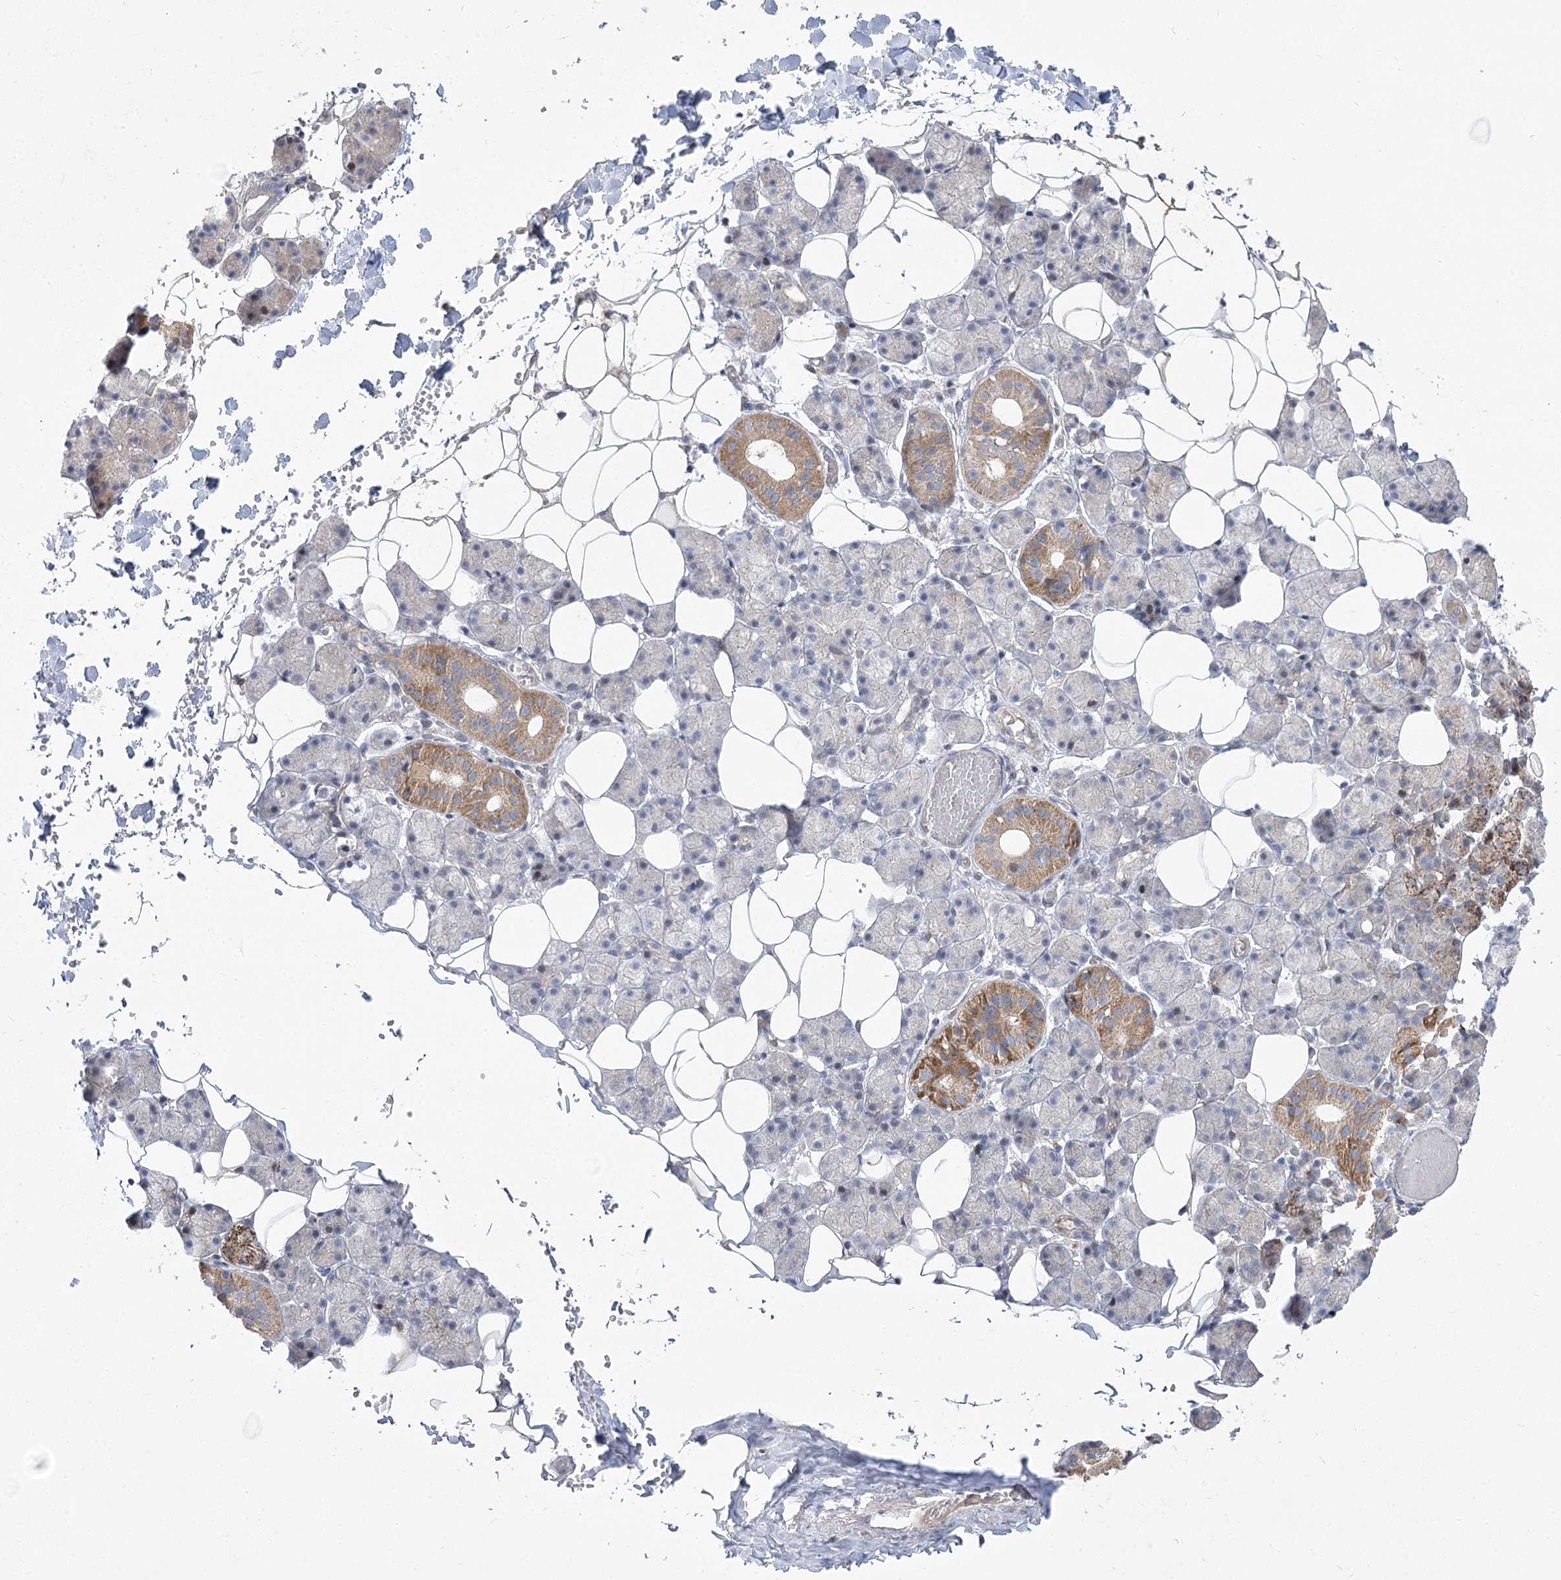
{"staining": {"intensity": "moderate", "quantity": "<25%", "location": "cytoplasmic/membranous"}, "tissue": "salivary gland", "cell_type": "Glandular cells", "image_type": "normal", "snomed": [{"axis": "morphology", "description": "Normal tissue, NOS"}, {"axis": "topography", "description": "Salivary gland"}], "caption": "The histopathology image shows a brown stain indicating the presence of a protein in the cytoplasmic/membranous of glandular cells in salivary gland. Nuclei are stained in blue.", "gene": "CEP164", "patient": {"sex": "female", "age": 33}}